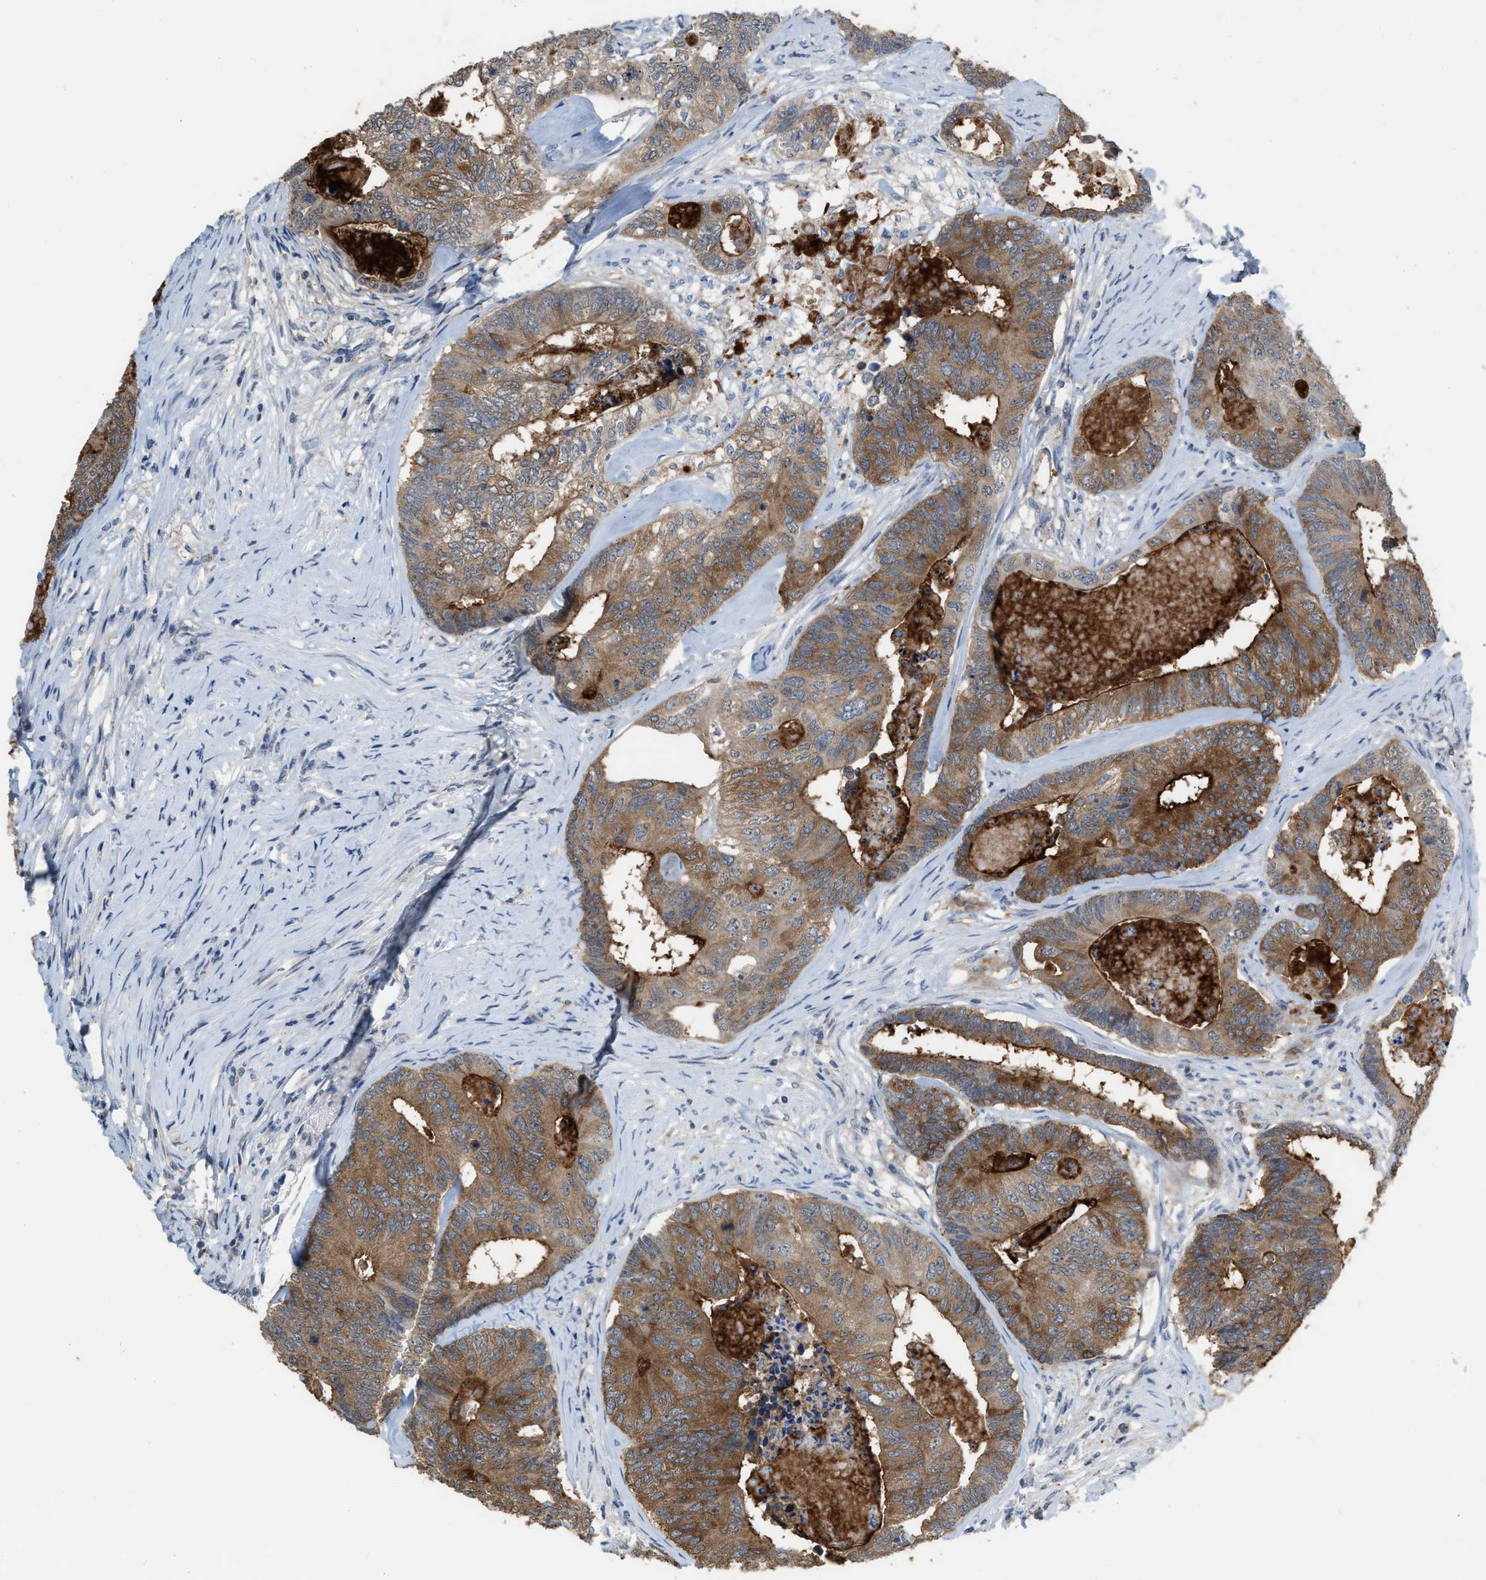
{"staining": {"intensity": "moderate", "quantity": ">75%", "location": "cytoplasmic/membranous"}, "tissue": "colorectal cancer", "cell_type": "Tumor cells", "image_type": "cancer", "snomed": [{"axis": "morphology", "description": "Adenocarcinoma, NOS"}, {"axis": "topography", "description": "Colon"}], "caption": "A brown stain shows moderate cytoplasmic/membranous staining of a protein in human colorectal cancer tumor cells.", "gene": "BAIAP2L1", "patient": {"sex": "female", "age": 67}}